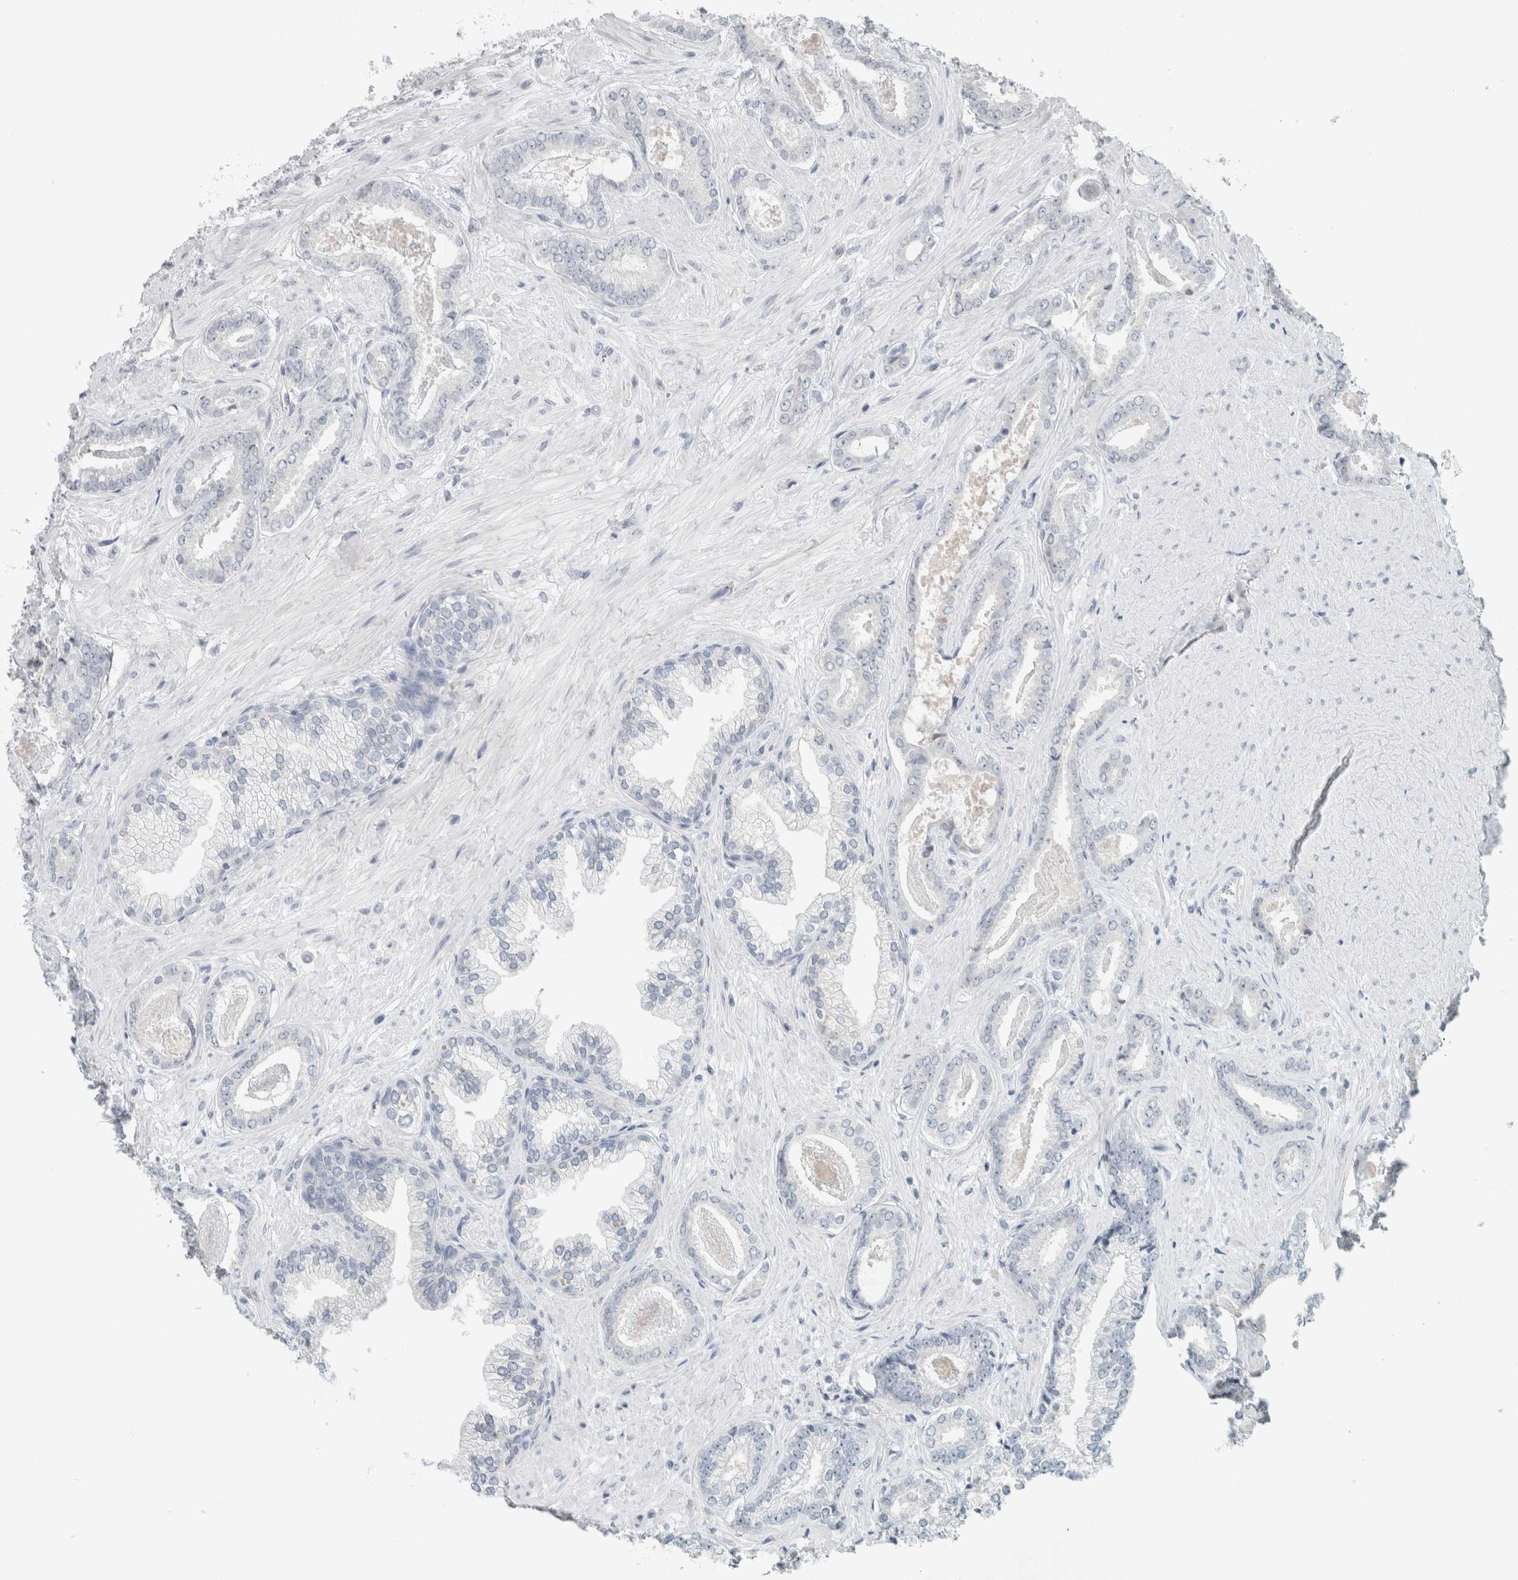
{"staining": {"intensity": "negative", "quantity": "none", "location": "none"}, "tissue": "prostate cancer", "cell_type": "Tumor cells", "image_type": "cancer", "snomed": [{"axis": "morphology", "description": "Adenocarcinoma, Low grade"}, {"axis": "topography", "description": "Prostate"}], "caption": "The IHC histopathology image has no significant positivity in tumor cells of adenocarcinoma (low-grade) (prostate) tissue. (Brightfield microscopy of DAB immunohistochemistry at high magnification).", "gene": "TRIT1", "patient": {"sex": "male", "age": 71}}